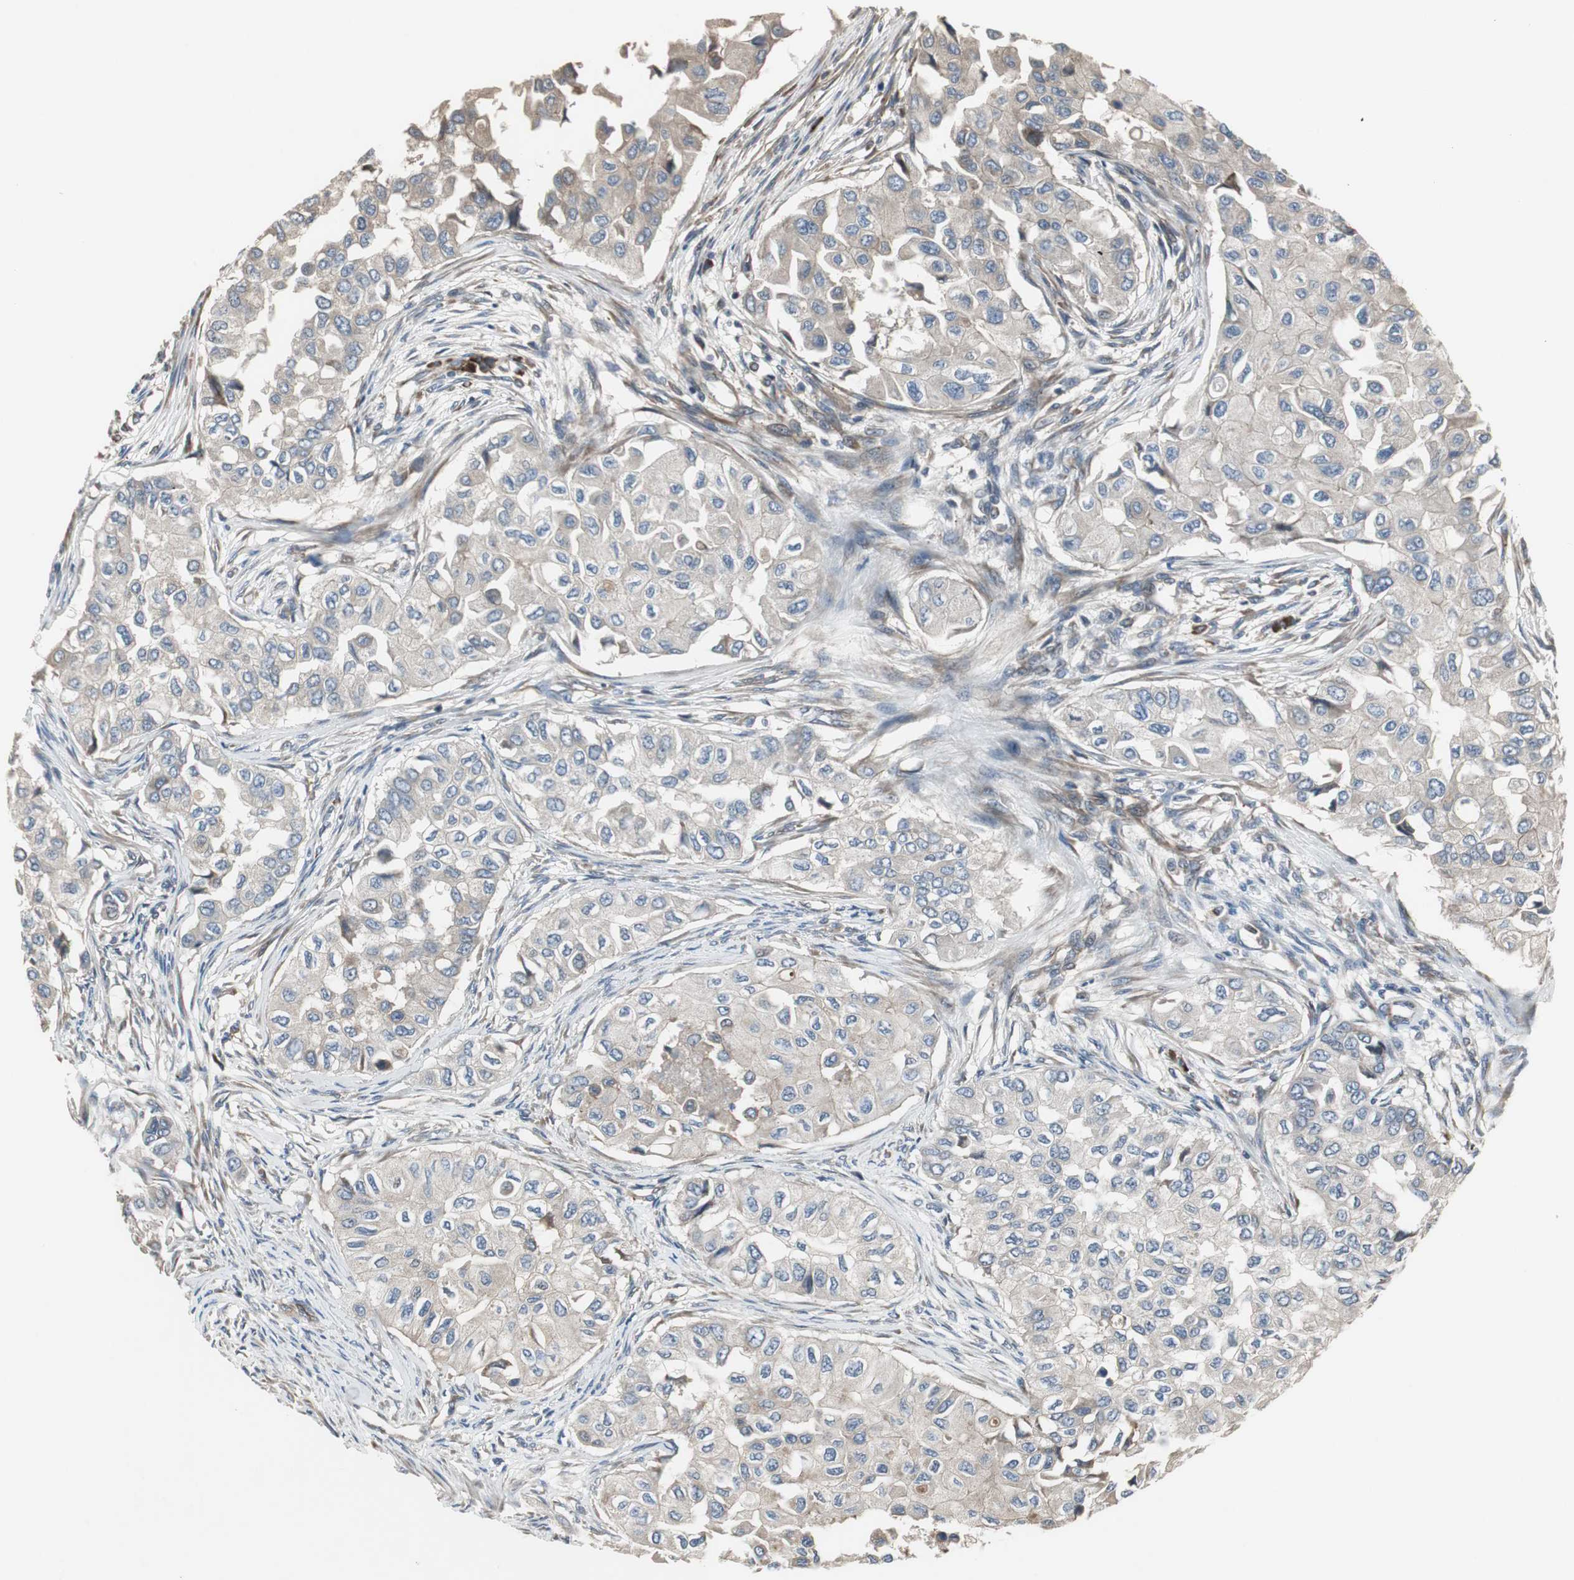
{"staining": {"intensity": "weak", "quantity": ">75%", "location": "cytoplasmic/membranous"}, "tissue": "breast cancer", "cell_type": "Tumor cells", "image_type": "cancer", "snomed": [{"axis": "morphology", "description": "Normal tissue, NOS"}, {"axis": "morphology", "description": "Duct carcinoma"}, {"axis": "topography", "description": "Breast"}], "caption": "IHC (DAB (3,3'-diaminobenzidine)) staining of intraductal carcinoma (breast) exhibits weak cytoplasmic/membranous protein positivity in approximately >75% of tumor cells.", "gene": "CHP1", "patient": {"sex": "female", "age": 49}}